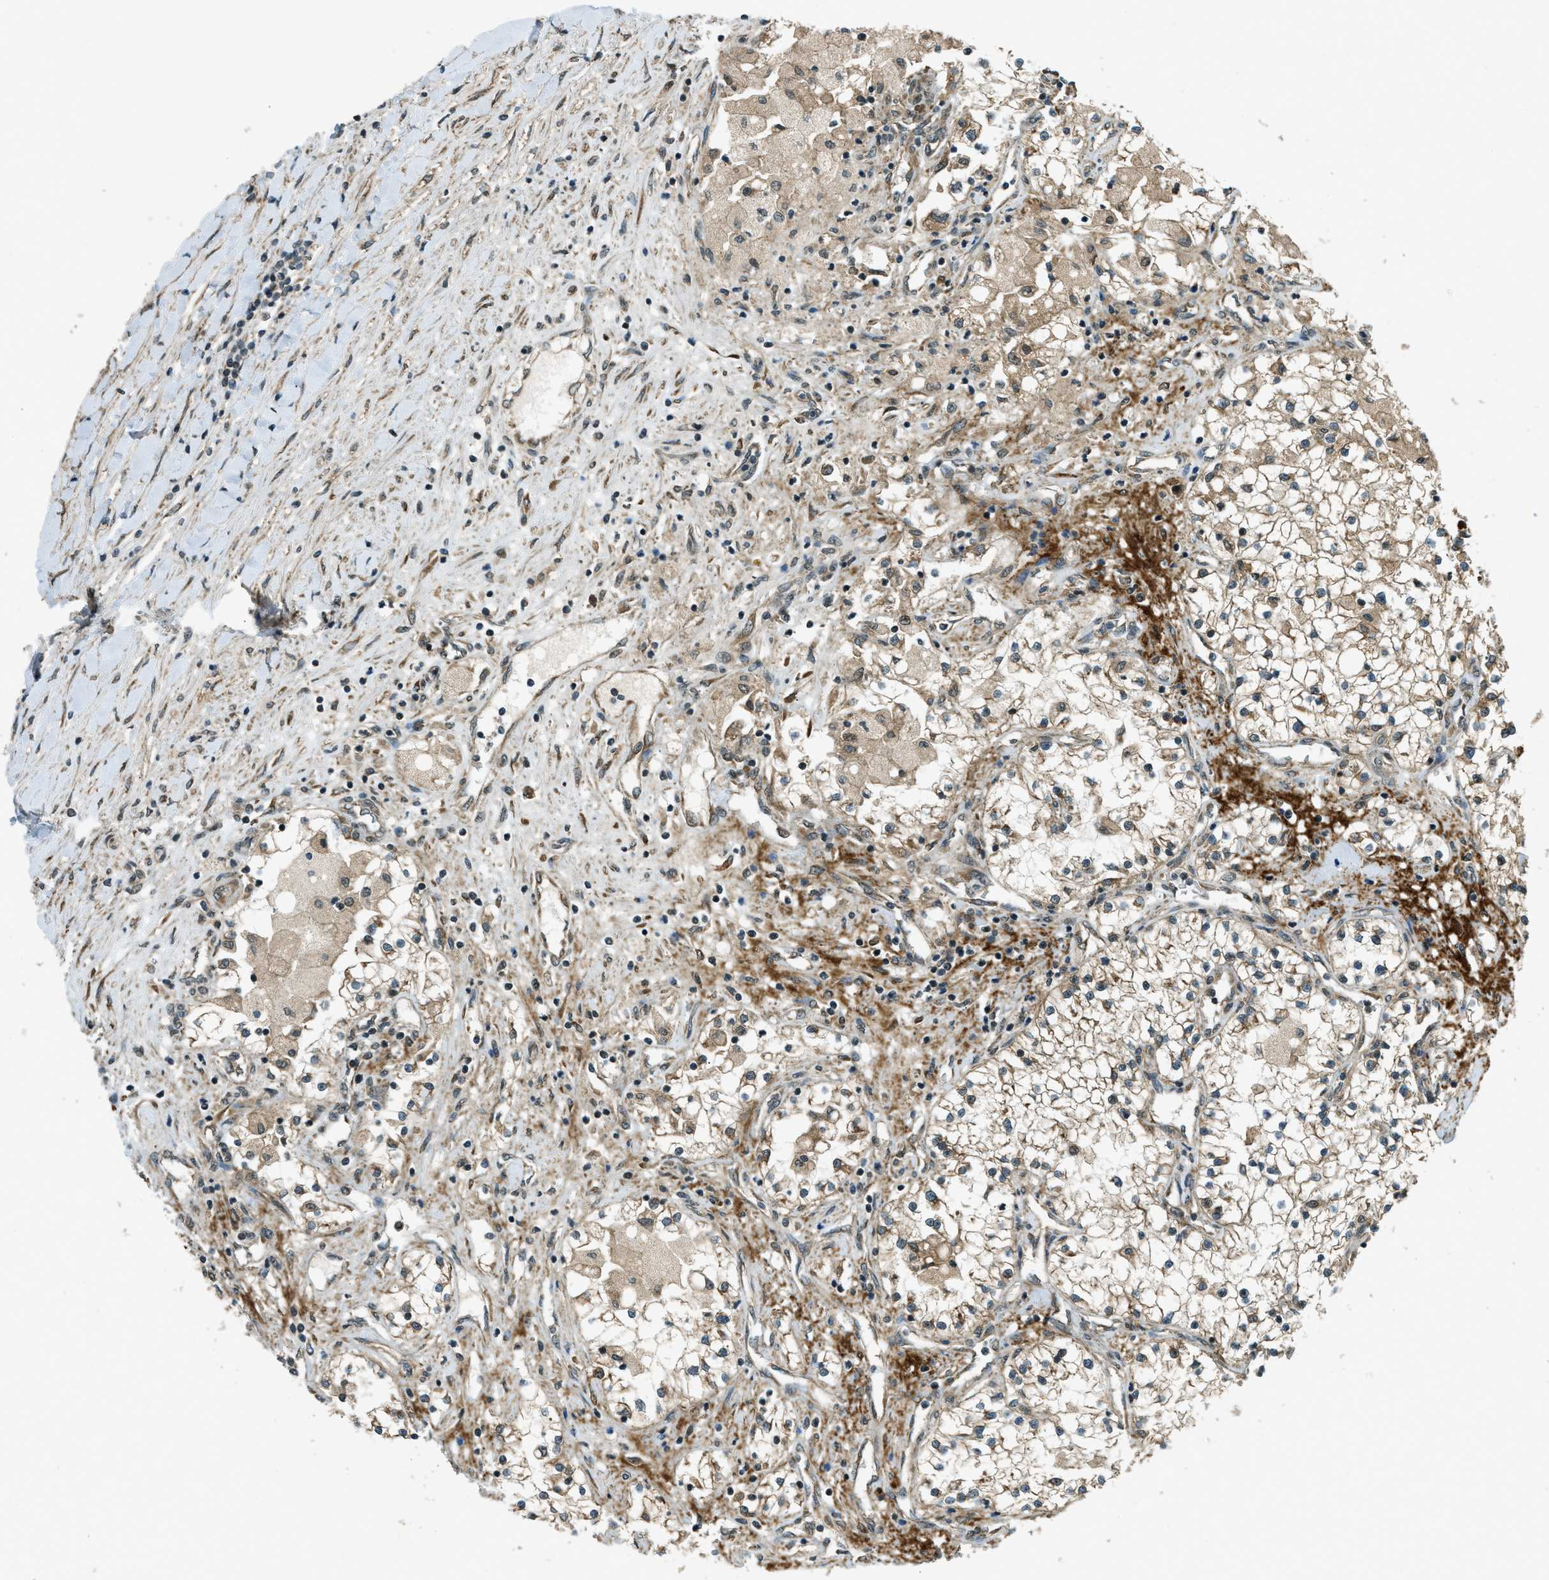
{"staining": {"intensity": "moderate", "quantity": "<25%", "location": "cytoplasmic/membranous"}, "tissue": "renal cancer", "cell_type": "Tumor cells", "image_type": "cancer", "snomed": [{"axis": "morphology", "description": "Adenocarcinoma, NOS"}, {"axis": "topography", "description": "Kidney"}], "caption": "DAB immunohistochemical staining of renal adenocarcinoma displays moderate cytoplasmic/membranous protein staining in about <25% of tumor cells.", "gene": "EIF2AK3", "patient": {"sex": "male", "age": 68}}